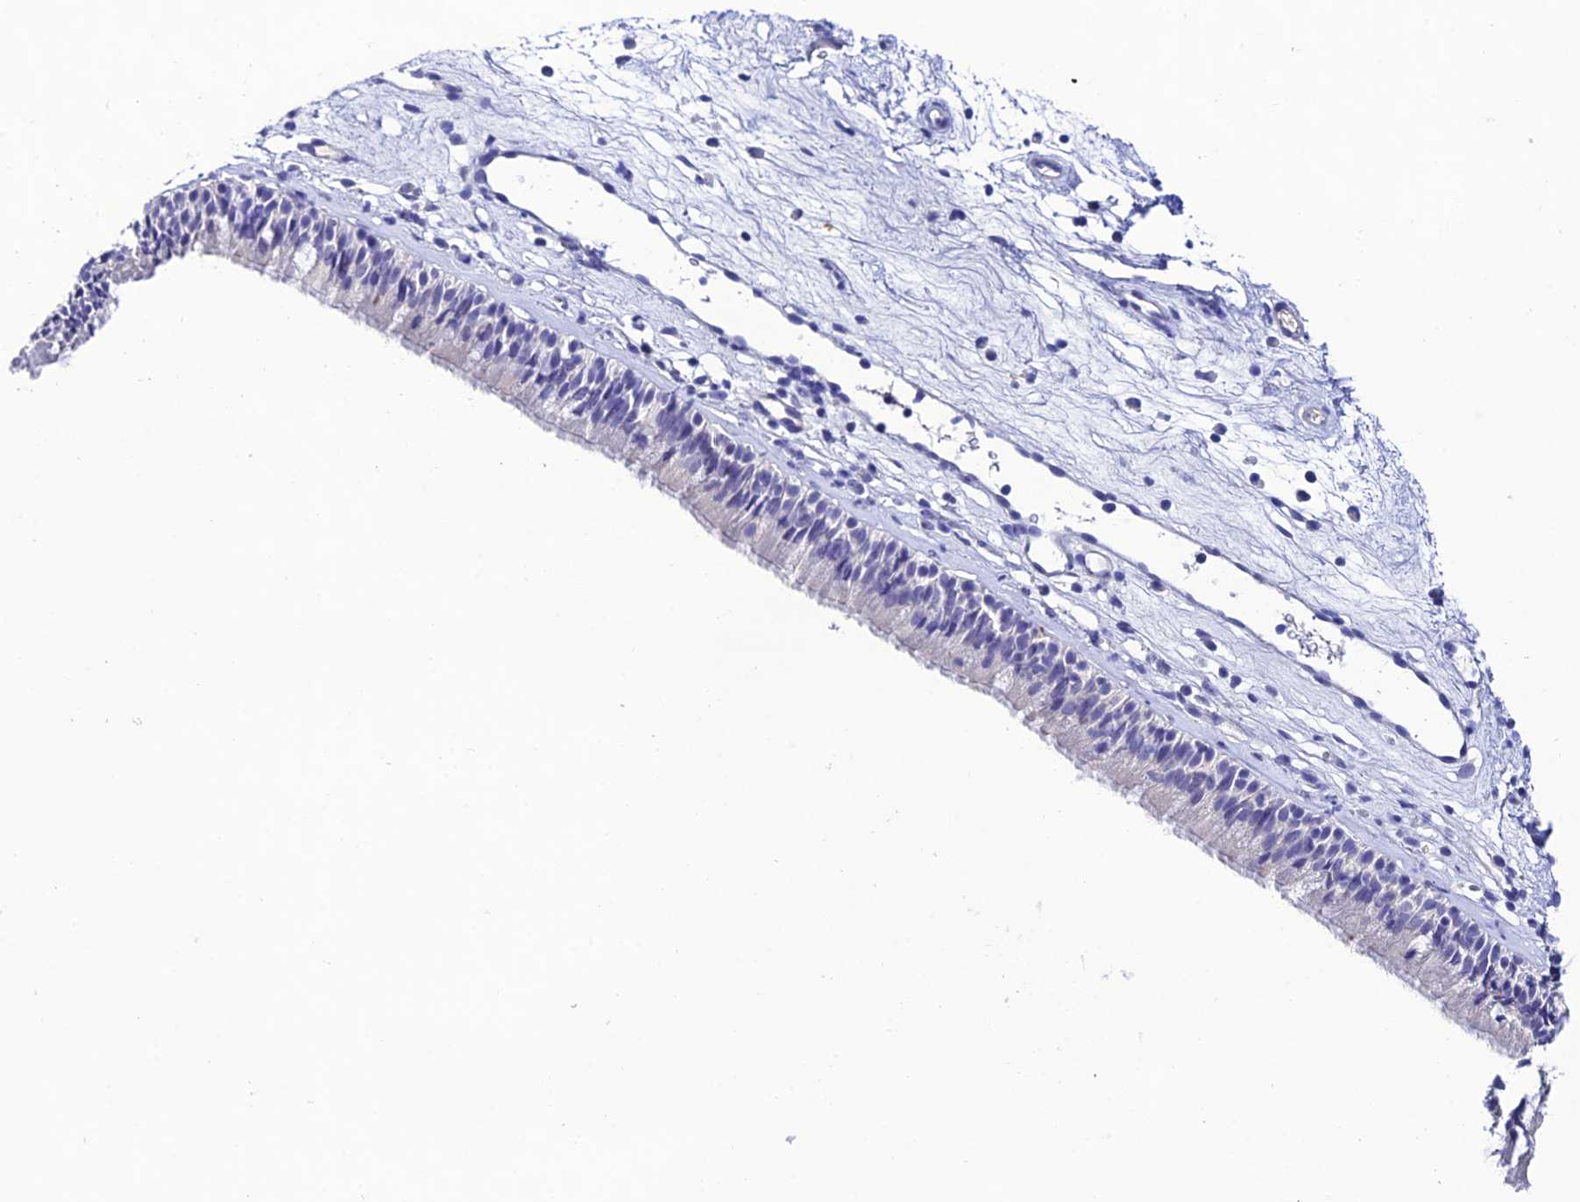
{"staining": {"intensity": "negative", "quantity": "none", "location": "none"}, "tissue": "nasopharynx", "cell_type": "Respiratory epithelial cells", "image_type": "normal", "snomed": [{"axis": "morphology", "description": "Normal tissue, NOS"}, {"axis": "morphology", "description": "Inflammation, NOS"}, {"axis": "morphology", "description": "Malignant melanoma, Metastatic site"}, {"axis": "topography", "description": "Nasopharynx"}], "caption": "This is an immunohistochemistry (IHC) photomicrograph of benign human nasopharynx. There is no expression in respiratory epithelial cells.", "gene": "NLRP6", "patient": {"sex": "male", "age": 70}}